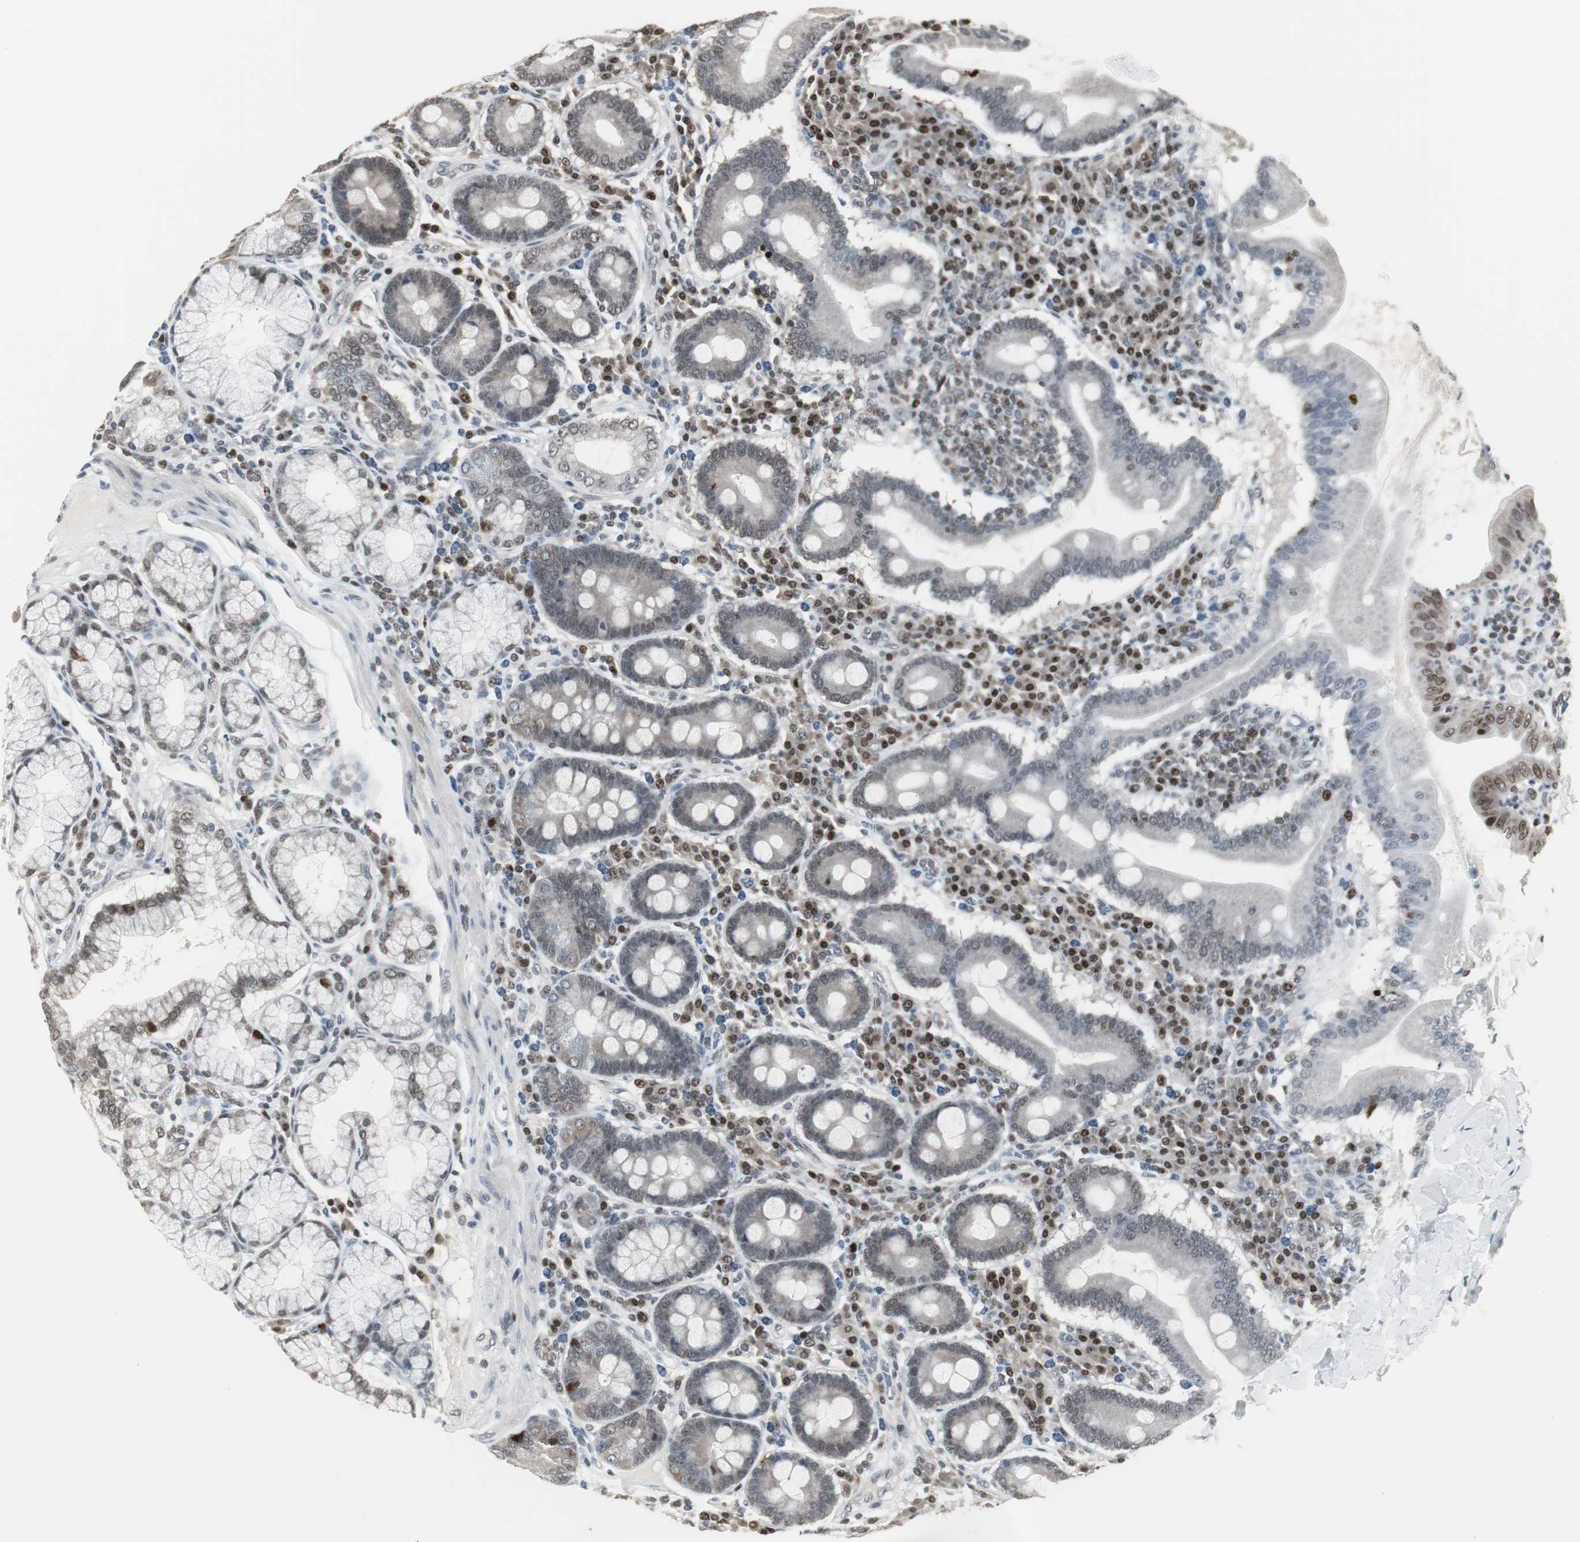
{"staining": {"intensity": "weak", "quantity": "25%-75%", "location": "cytoplasmic/membranous,nuclear"}, "tissue": "duodenum", "cell_type": "Glandular cells", "image_type": "normal", "snomed": [{"axis": "morphology", "description": "Normal tissue, NOS"}, {"axis": "topography", "description": "Duodenum"}], "caption": "Brown immunohistochemical staining in benign duodenum shows weak cytoplasmic/membranous,nuclear staining in about 25%-75% of glandular cells.", "gene": "MPG", "patient": {"sex": "male", "age": 50}}